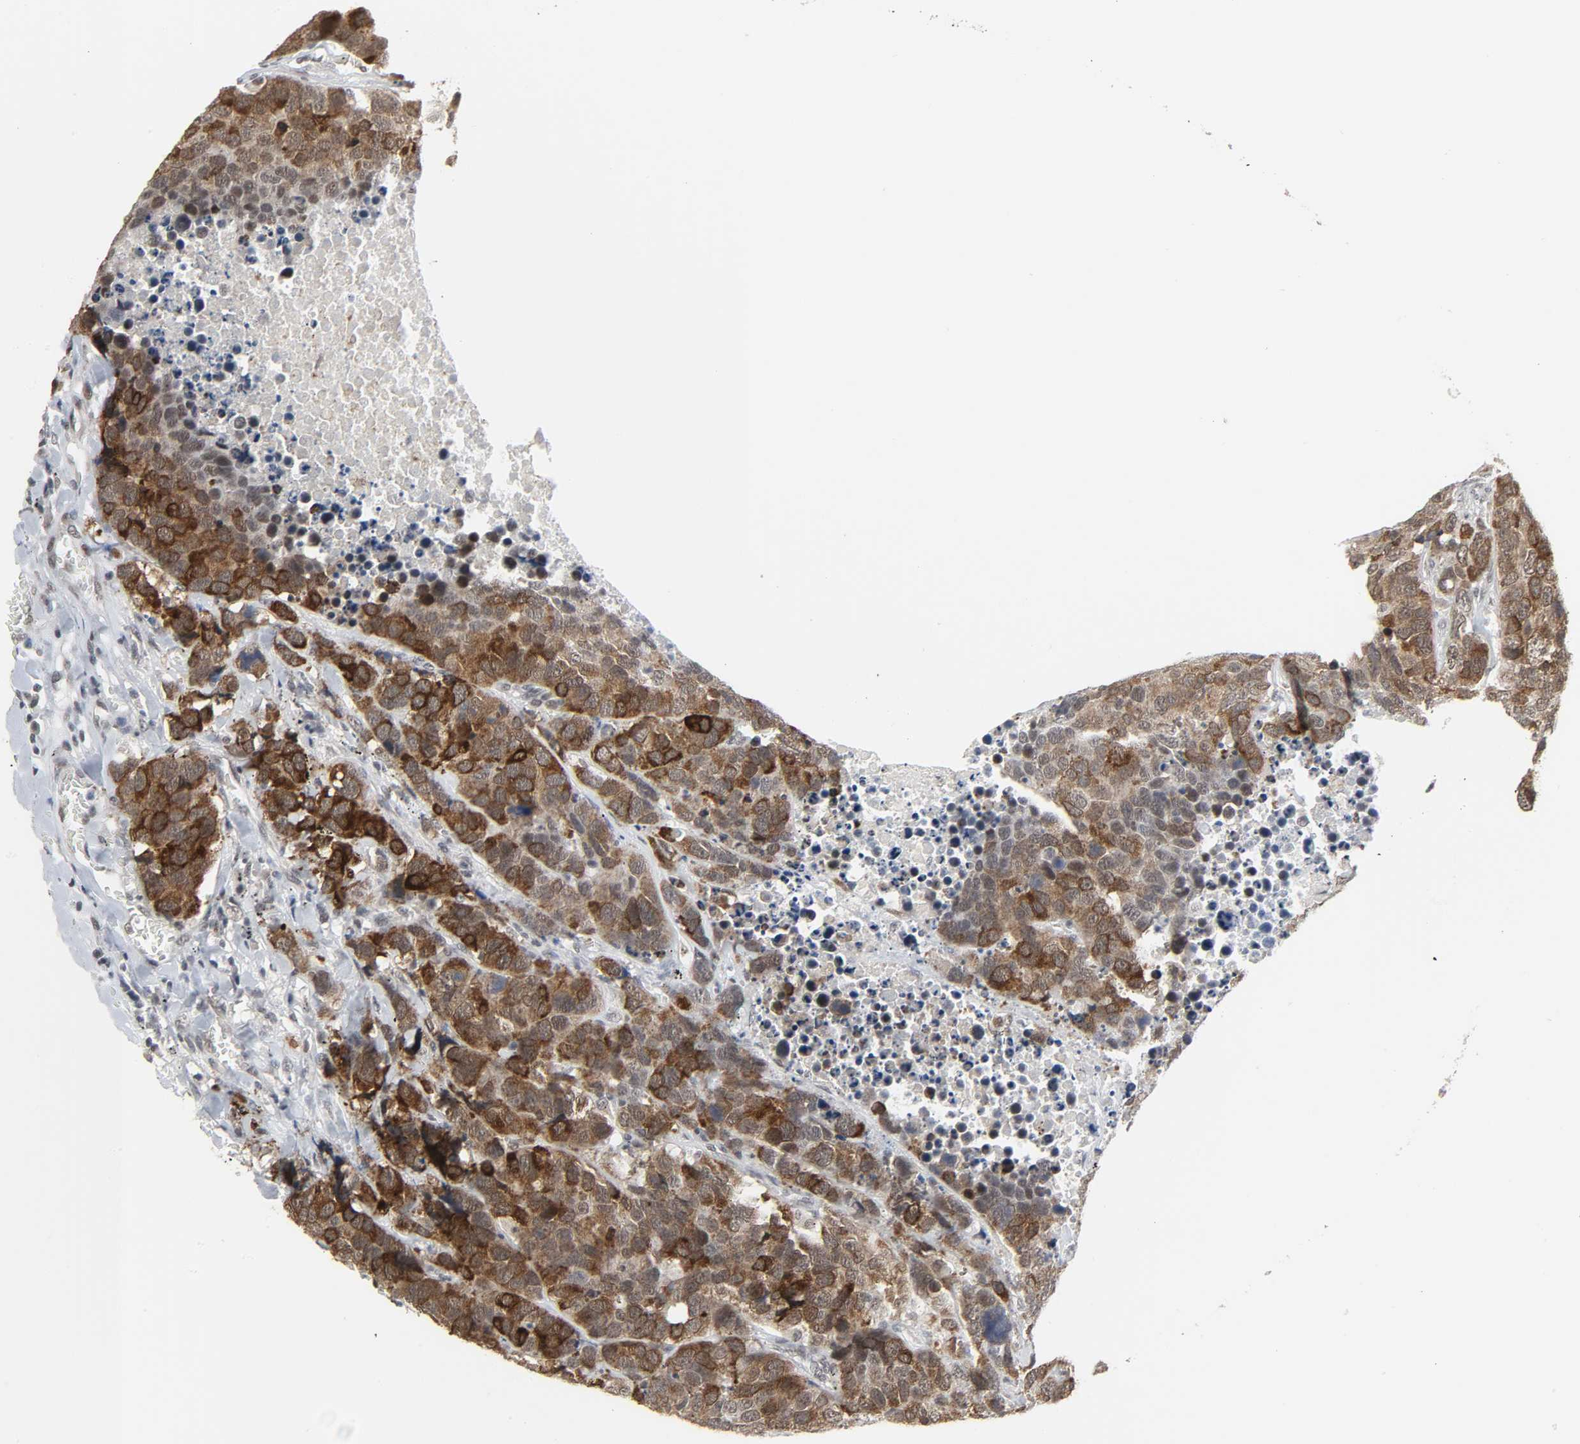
{"staining": {"intensity": "strong", "quantity": ">75%", "location": "cytoplasmic/membranous"}, "tissue": "carcinoid", "cell_type": "Tumor cells", "image_type": "cancer", "snomed": [{"axis": "morphology", "description": "Carcinoid, malignant, NOS"}, {"axis": "topography", "description": "Lung"}], "caption": "High-power microscopy captured an immunohistochemistry histopathology image of carcinoid (malignant), revealing strong cytoplasmic/membranous staining in approximately >75% of tumor cells.", "gene": "MUC1", "patient": {"sex": "male", "age": 60}}